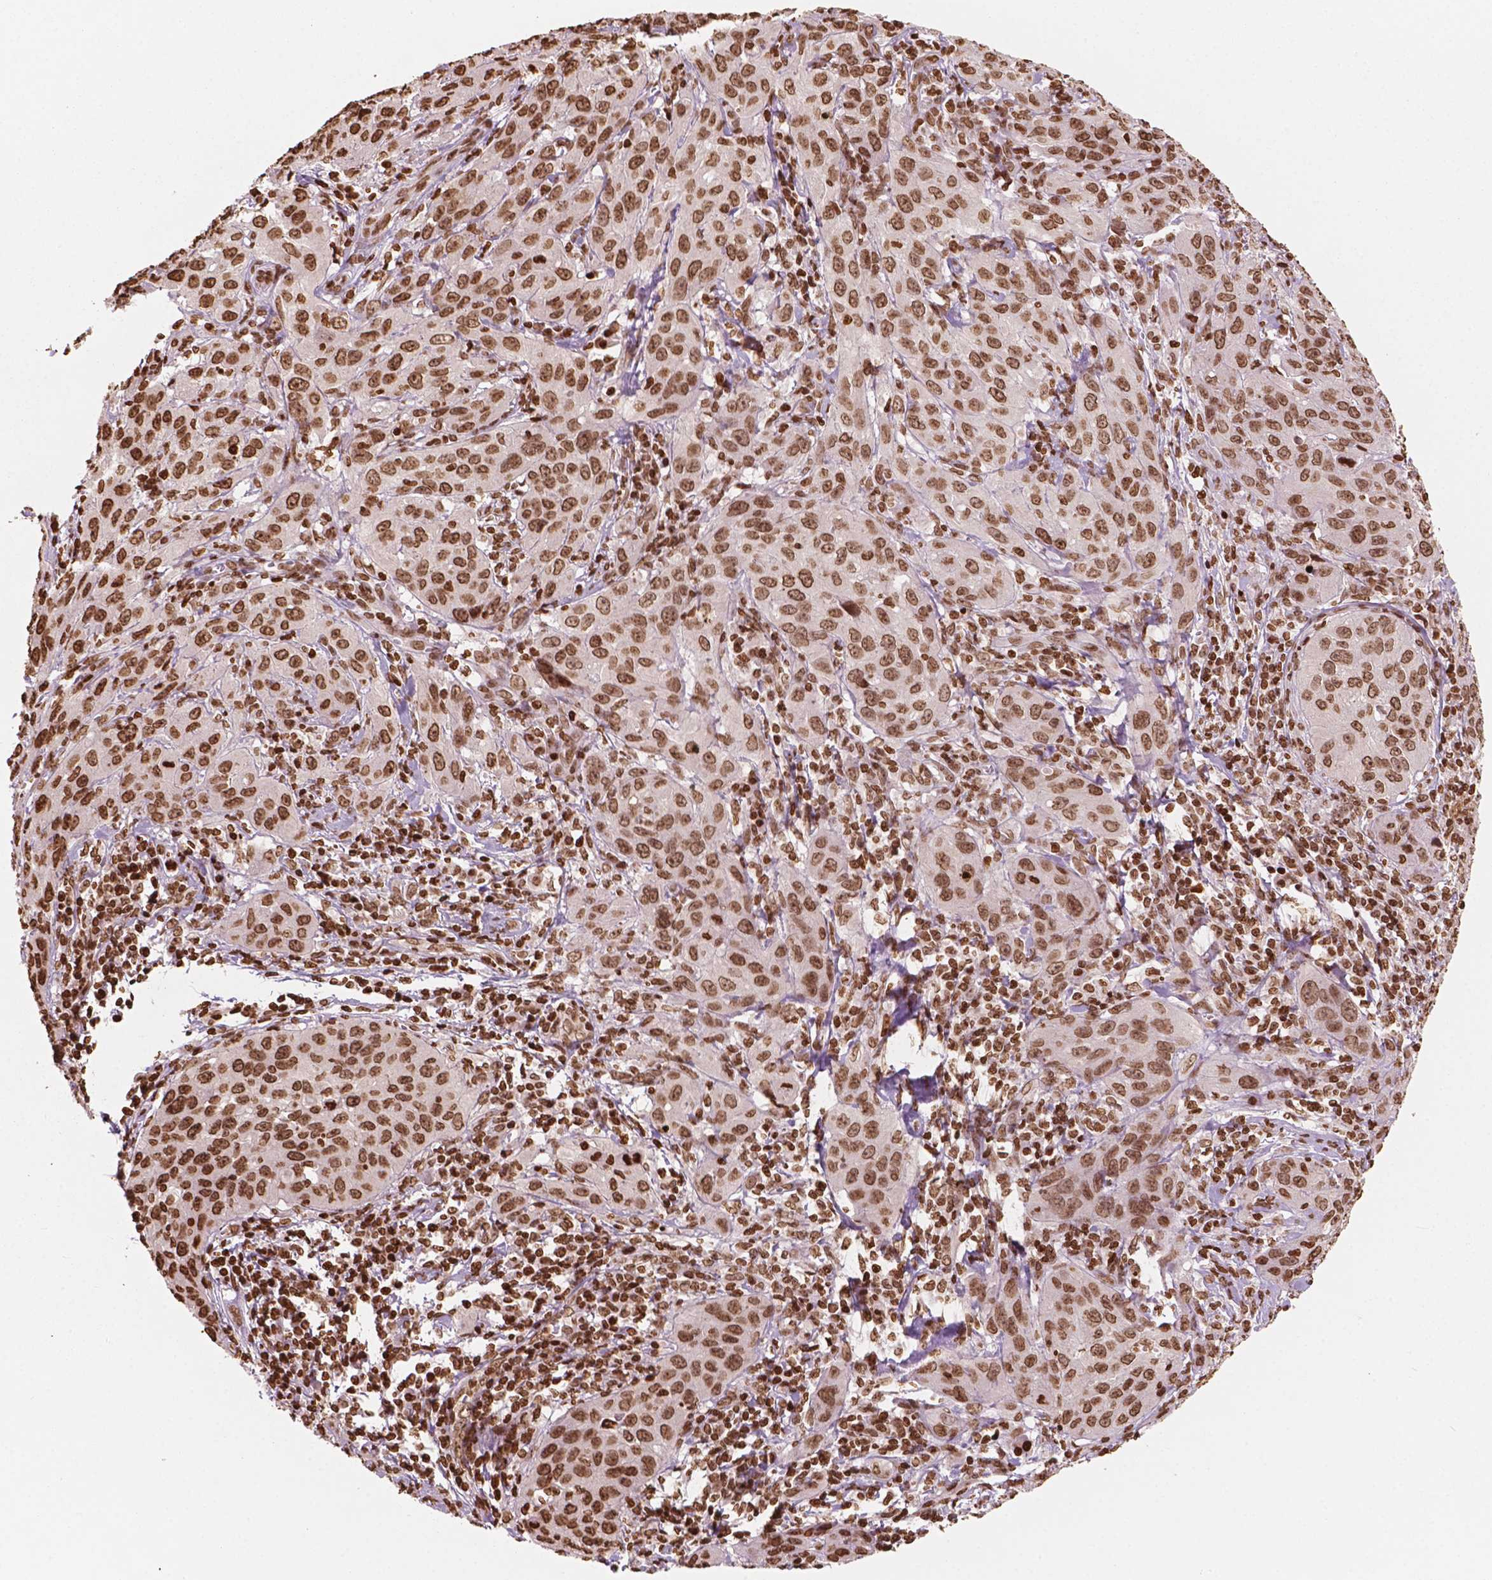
{"staining": {"intensity": "strong", "quantity": ">75%", "location": "nuclear"}, "tissue": "cervical cancer", "cell_type": "Tumor cells", "image_type": "cancer", "snomed": [{"axis": "morphology", "description": "Normal tissue, NOS"}, {"axis": "morphology", "description": "Squamous cell carcinoma, NOS"}, {"axis": "topography", "description": "Cervix"}], "caption": "Immunohistochemistry (IHC) (DAB) staining of cervical cancer (squamous cell carcinoma) exhibits strong nuclear protein staining in approximately >75% of tumor cells.", "gene": "H3C7", "patient": {"sex": "female", "age": 51}}